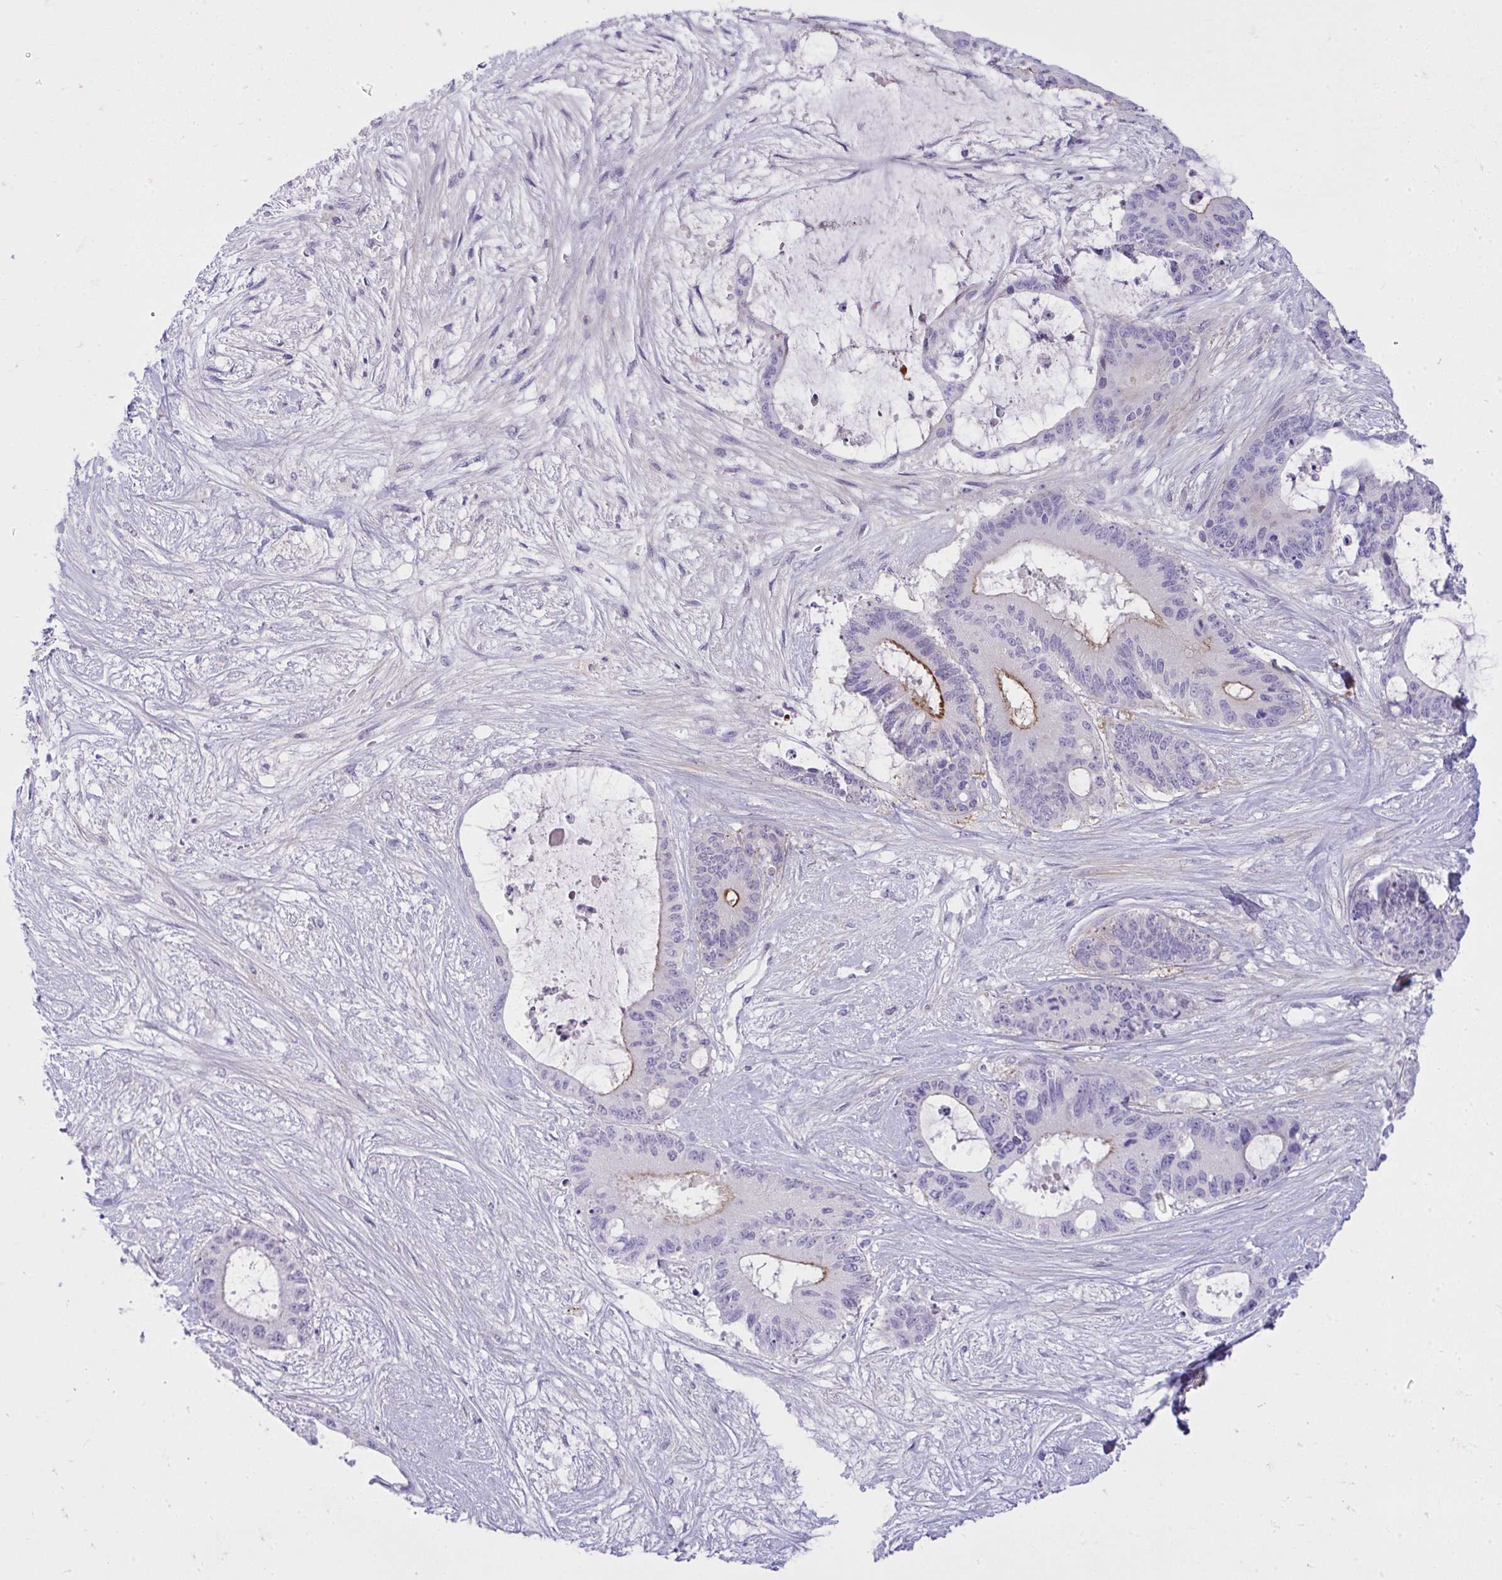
{"staining": {"intensity": "strong", "quantity": "<25%", "location": "cytoplasmic/membranous"}, "tissue": "liver cancer", "cell_type": "Tumor cells", "image_type": "cancer", "snomed": [{"axis": "morphology", "description": "Normal tissue, NOS"}, {"axis": "morphology", "description": "Cholangiocarcinoma"}, {"axis": "topography", "description": "Liver"}, {"axis": "topography", "description": "Peripheral nerve tissue"}], "caption": "There is medium levels of strong cytoplasmic/membranous staining in tumor cells of liver cancer (cholangiocarcinoma), as demonstrated by immunohistochemical staining (brown color).", "gene": "PIGZ", "patient": {"sex": "female", "age": 73}}